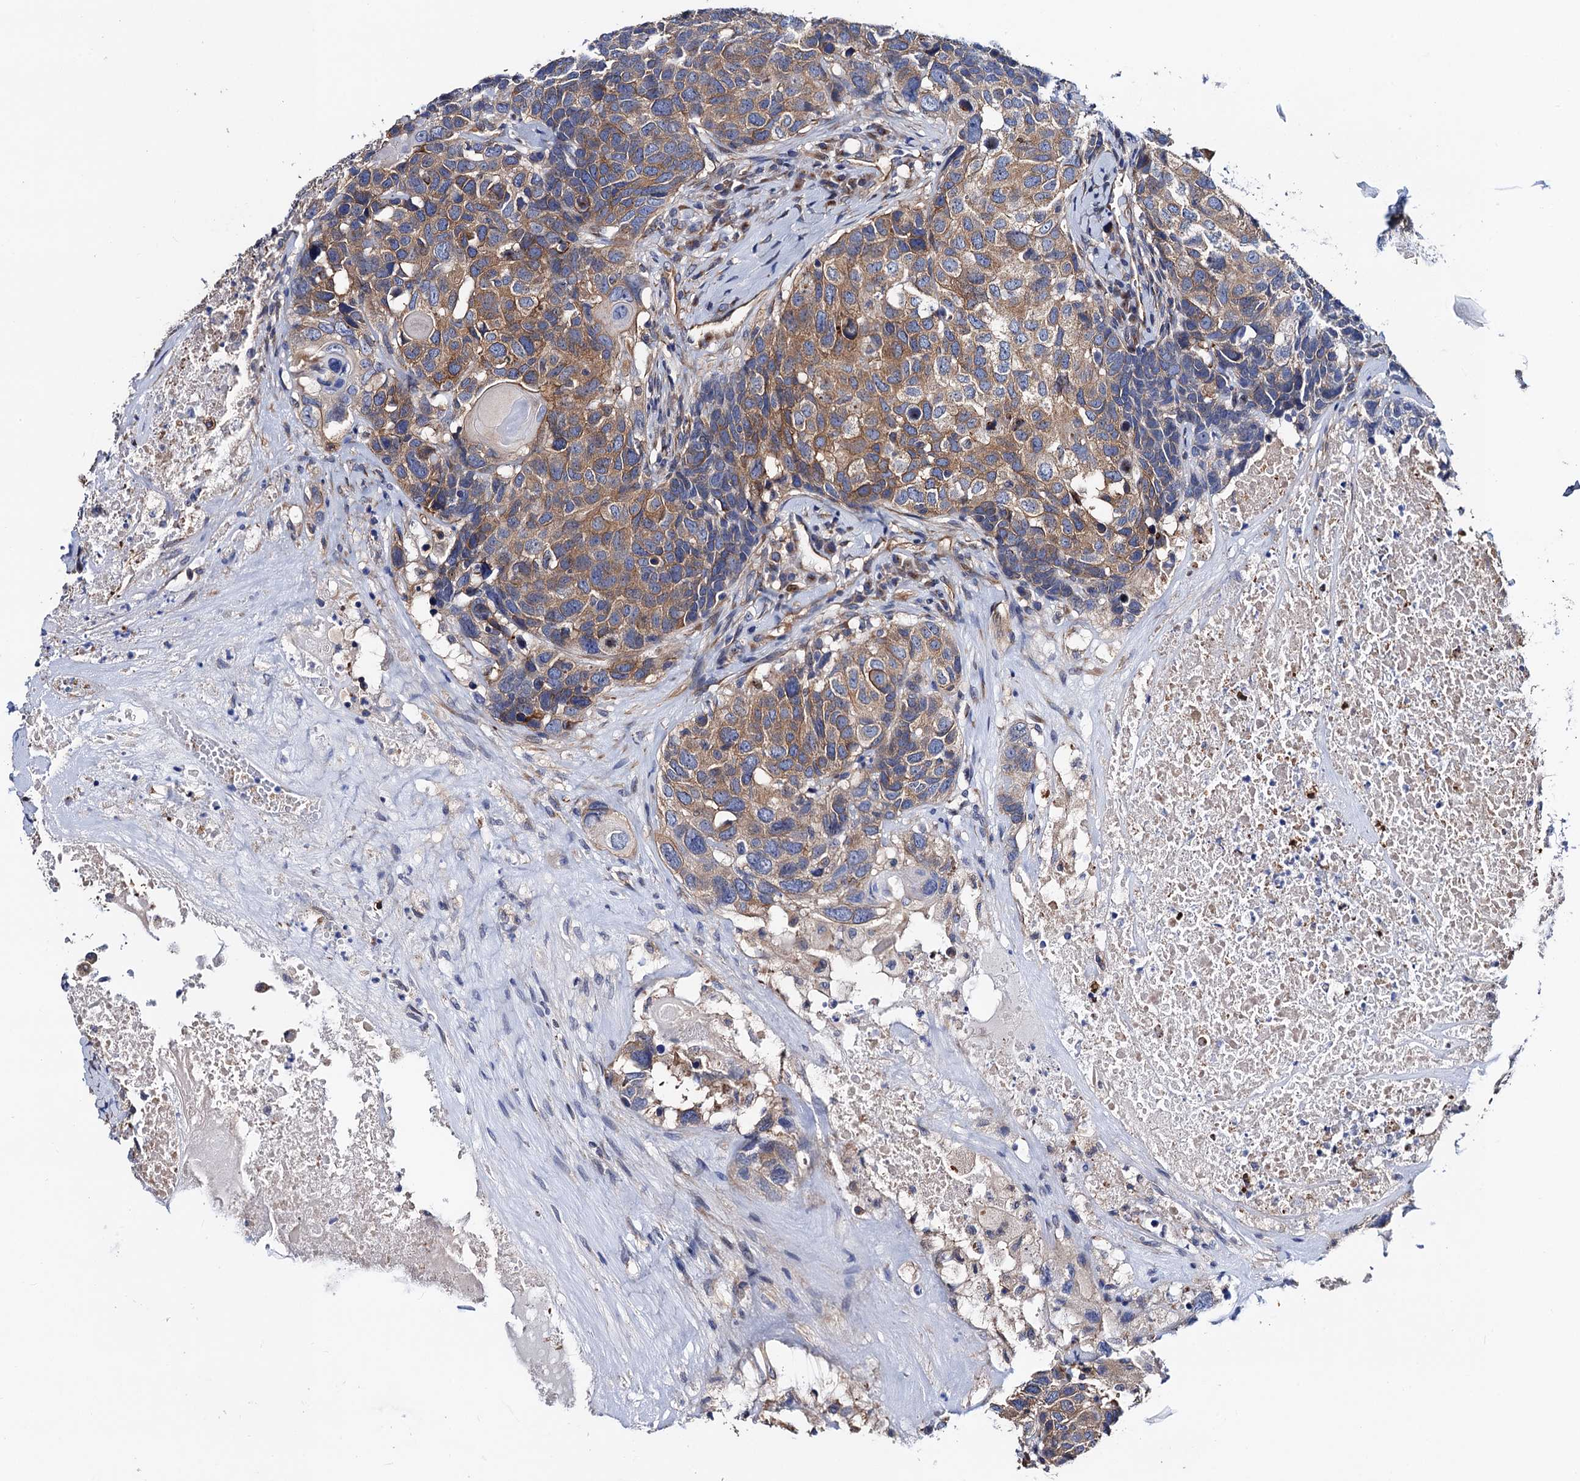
{"staining": {"intensity": "moderate", "quantity": ">75%", "location": "cytoplasmic/membranous"}, "tissue": "head and neck cancer", "cell_type": "Tumor cells", "image_type": "cancer", "snomed": [{"axis": "morphology", "description": "Squamous cell carcinoma, NOS"}, {"axis": "topography", "description": "Head-Neck"}], "caption": "Brown immunohistochemical staining in head and neck cancer exhibits moderate cytoplasmic/membranous staining in approximately >75% of tumor cells.", "gene": "ZDHHC18", "patient": {"sex": "male", "age": 66}}